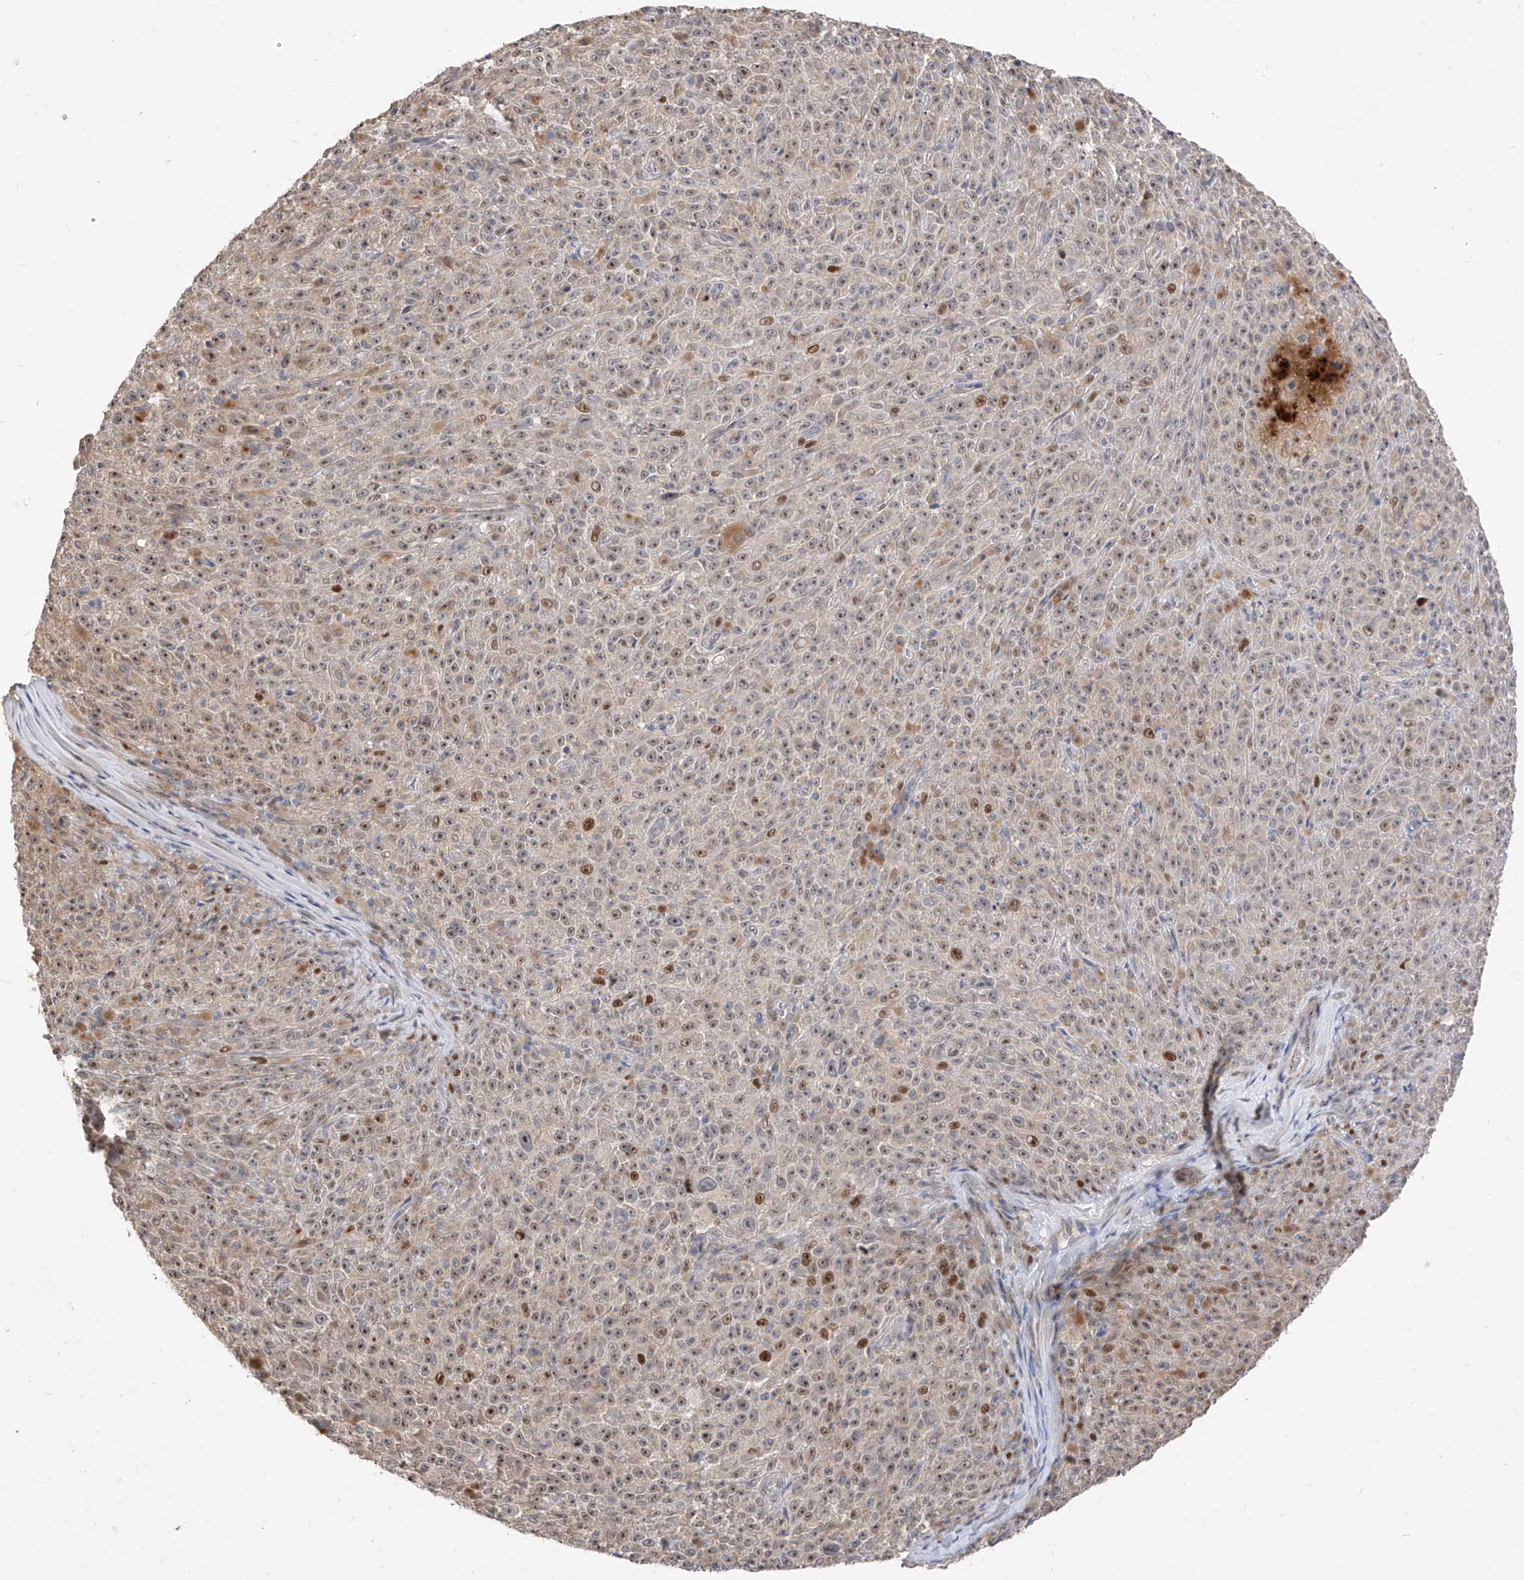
{"staining": {"intensity": "weak", "quantity": ">75%", "location": "nuclear"}, "tissue": "melanoma", "cell_type": "Tumor cells", "image_type": "cancer", "snomed": [{"axis": "morphology", "description": "Malignant melanoma, NOS"}, {"axis": "topography", "description": "Skin"}], "caption": "Tumor cells demonstrate low levels of weak nuclear positivity in about >75% of cells in human melanoma.", "gene": "LATS1", "patient": {"sex": "female", "age": 82}}